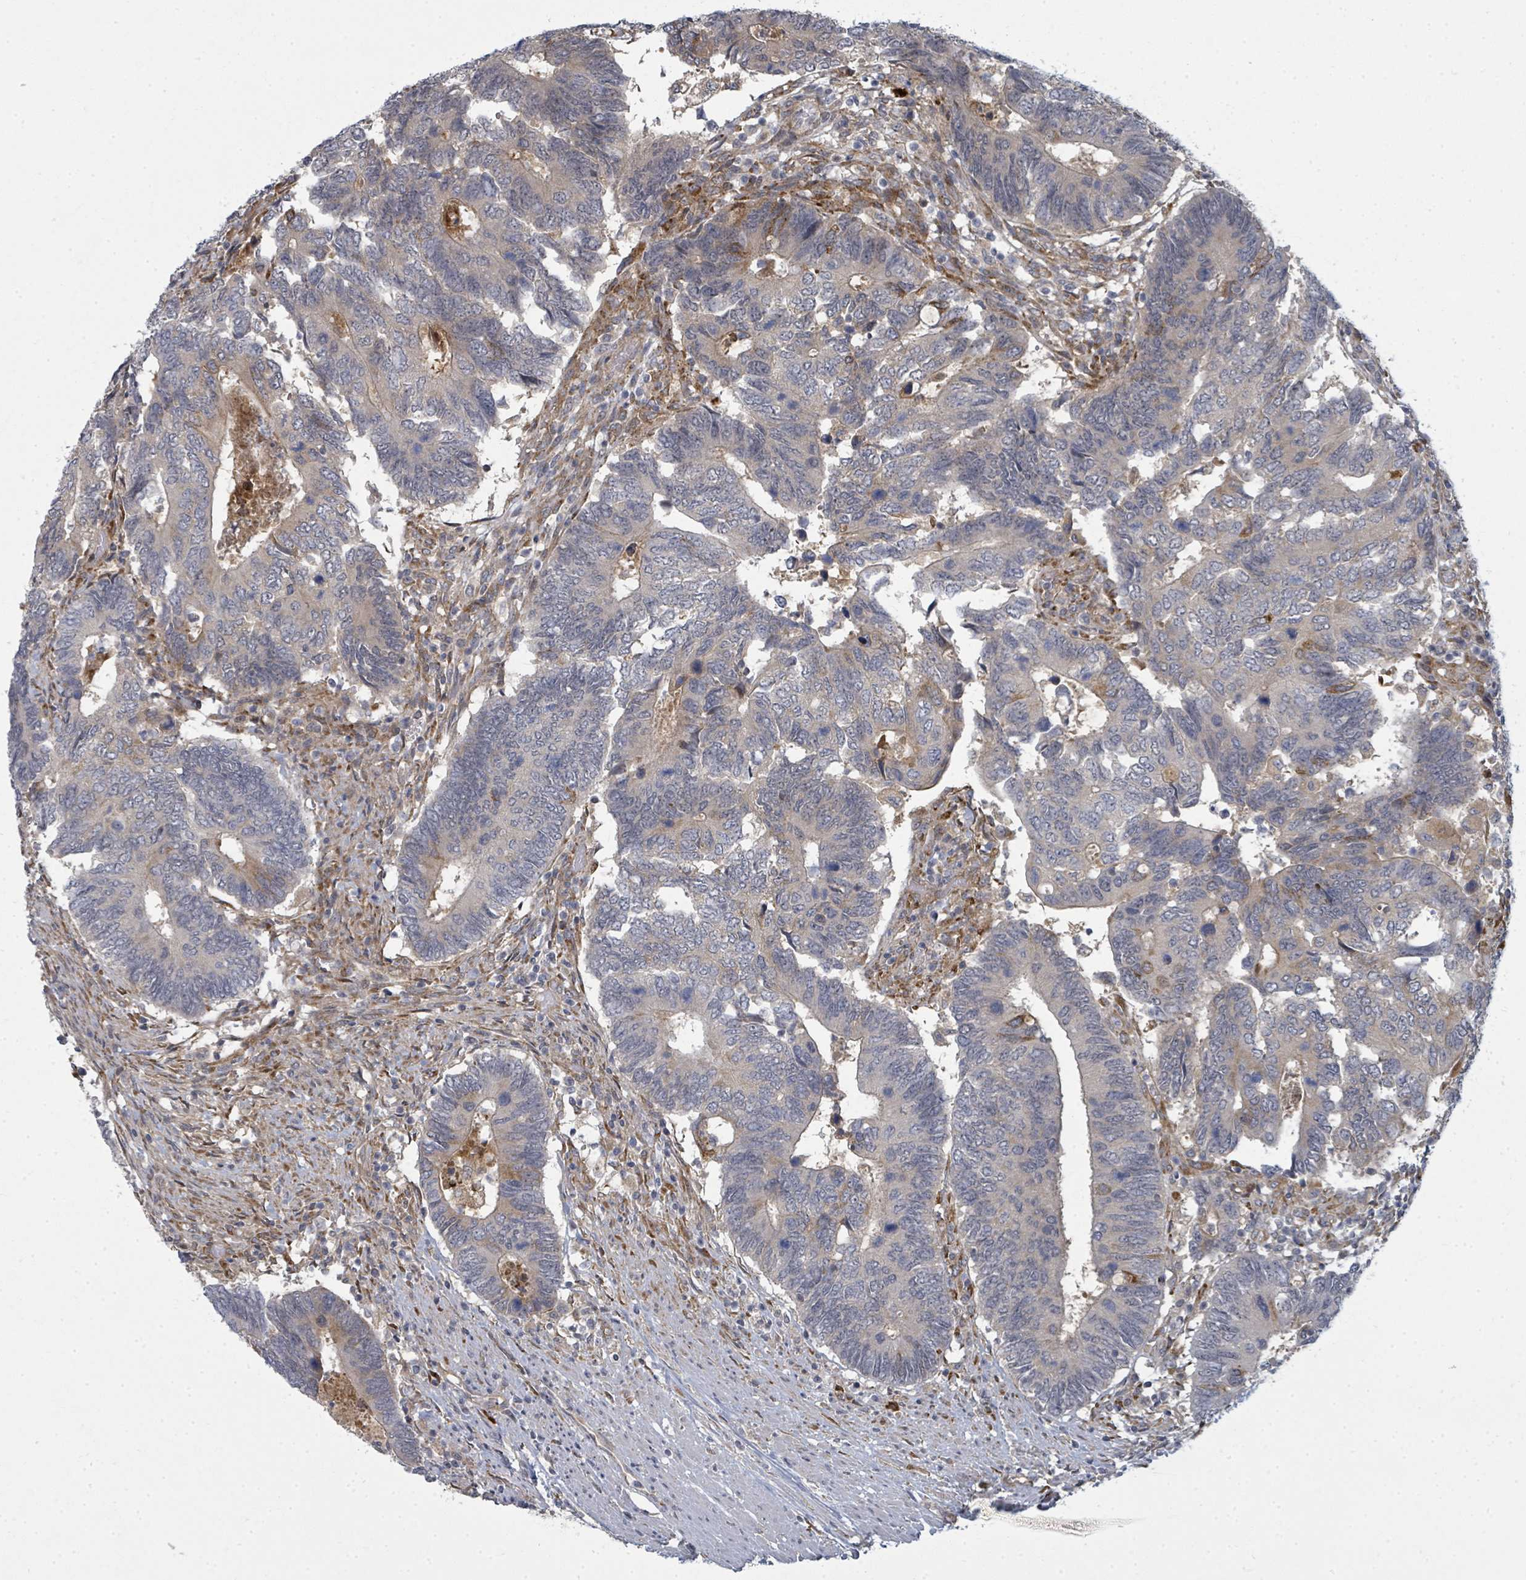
{"staining": {"intensity": "negative", "quantity": "none", "location": "none"}, "tissue": "colorectal cancer", "cell_type": "Tumor cells", "image_type": "cancer", "snomed": [{"axis": "morphology", "description": "Adenocarcinoma, NOS"}, {"axis": "topography", "description": "Colon"}], "caption": "The micrograph reveals no staining of tumor cells in colorectal cancer (adenocarcinoma).", "gene": "PSMG2", "patient": {"sex": "male", "age": 87}}